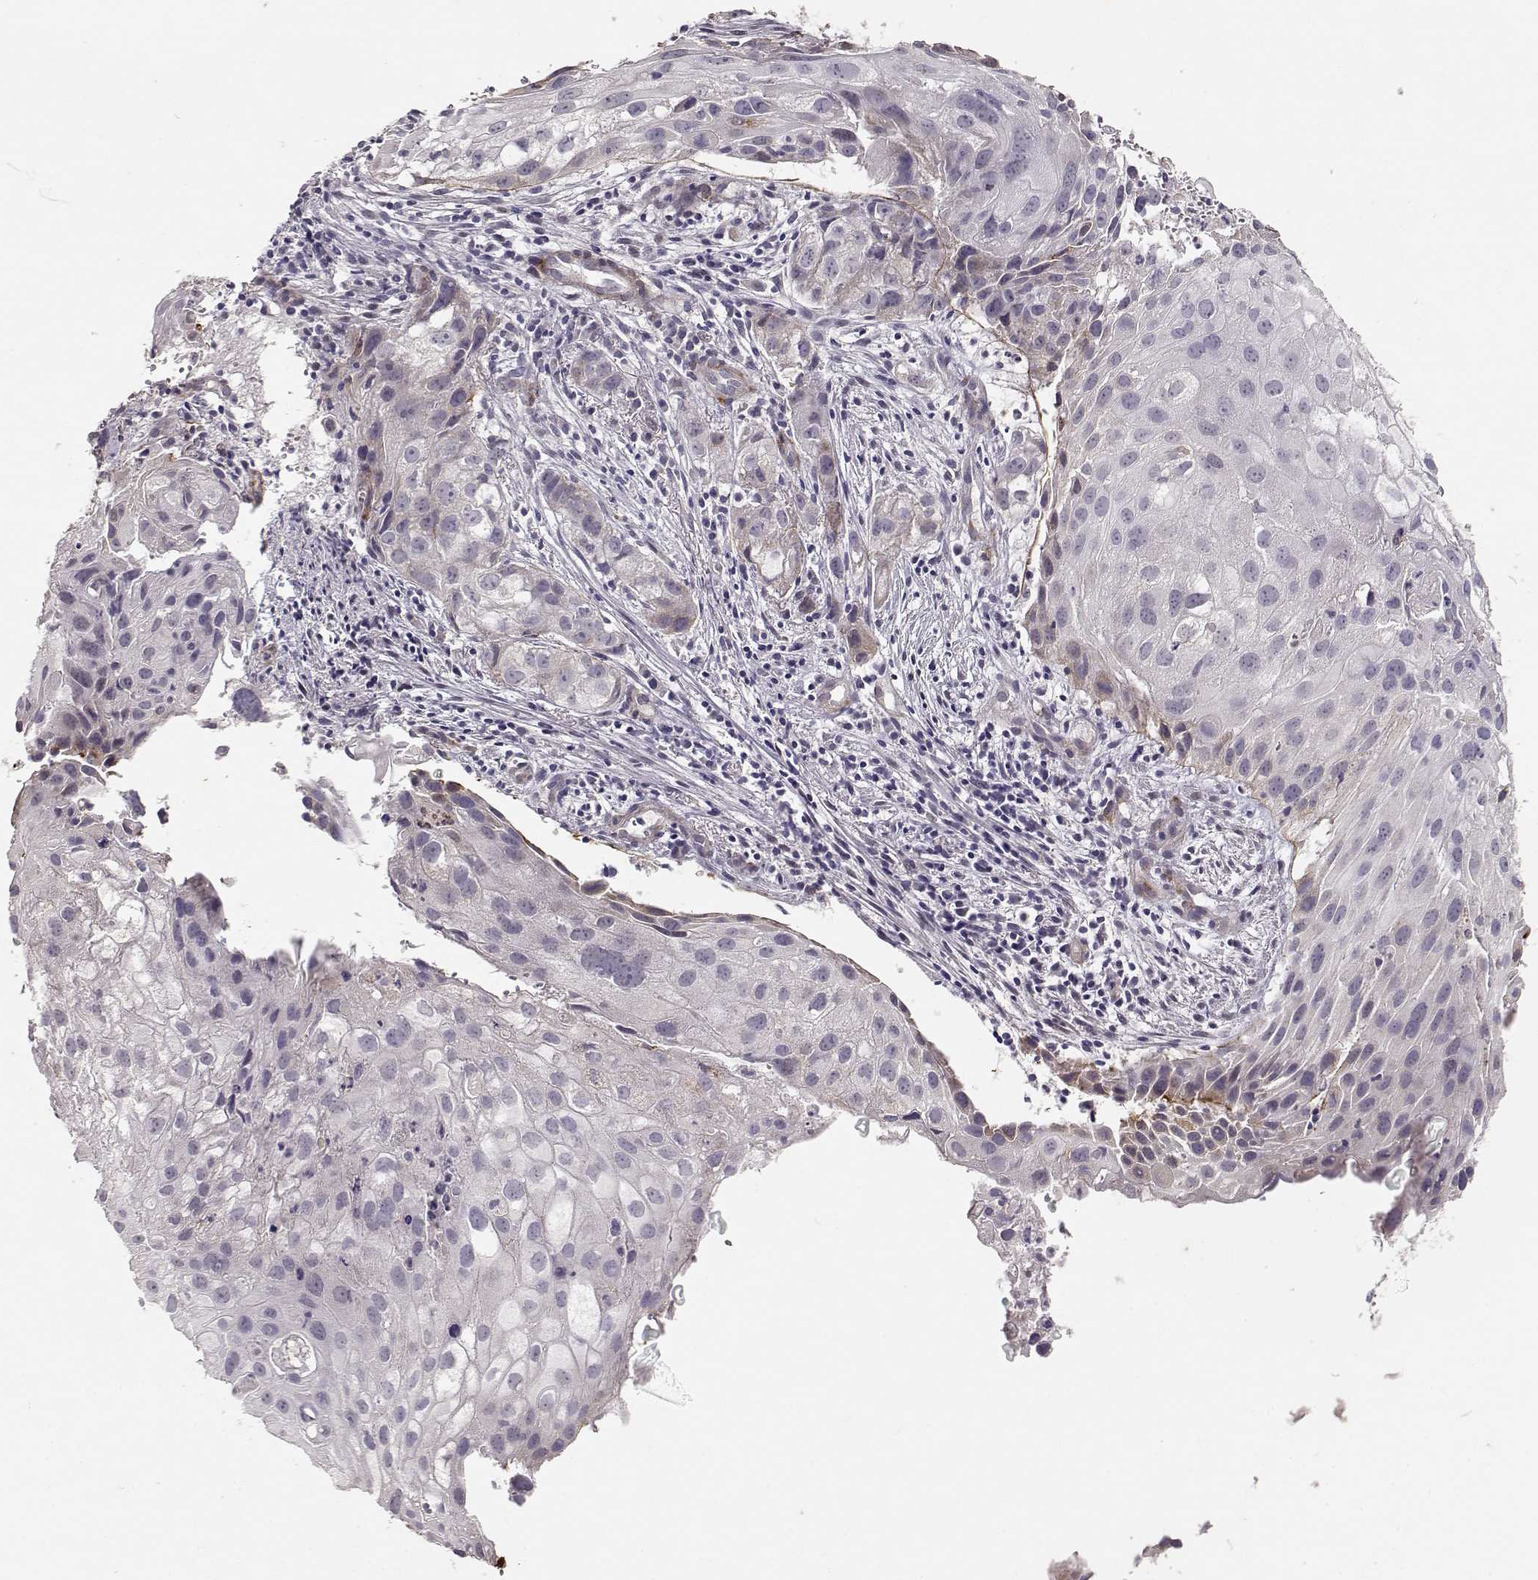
{"staining": {"intensity": "negative", "quantity": "none", "location": "none"}, "tissue": "cervical cancer", "cell_type": "Tumor cells", "image_type": "cancer", "snomed": [{"axis": "morphology", "description": "Squamous cell carcinoma, NOS"}, {"axis": "topography", "description": "Cervix"}], "caption": "Tumor cells show no significant protein staining in cervical squamous cell carcinoma. (IHC, brightfield microscopy, high magnification).", "gene": "LAMA5", "patient": {"sex": "female", "age": 53}}